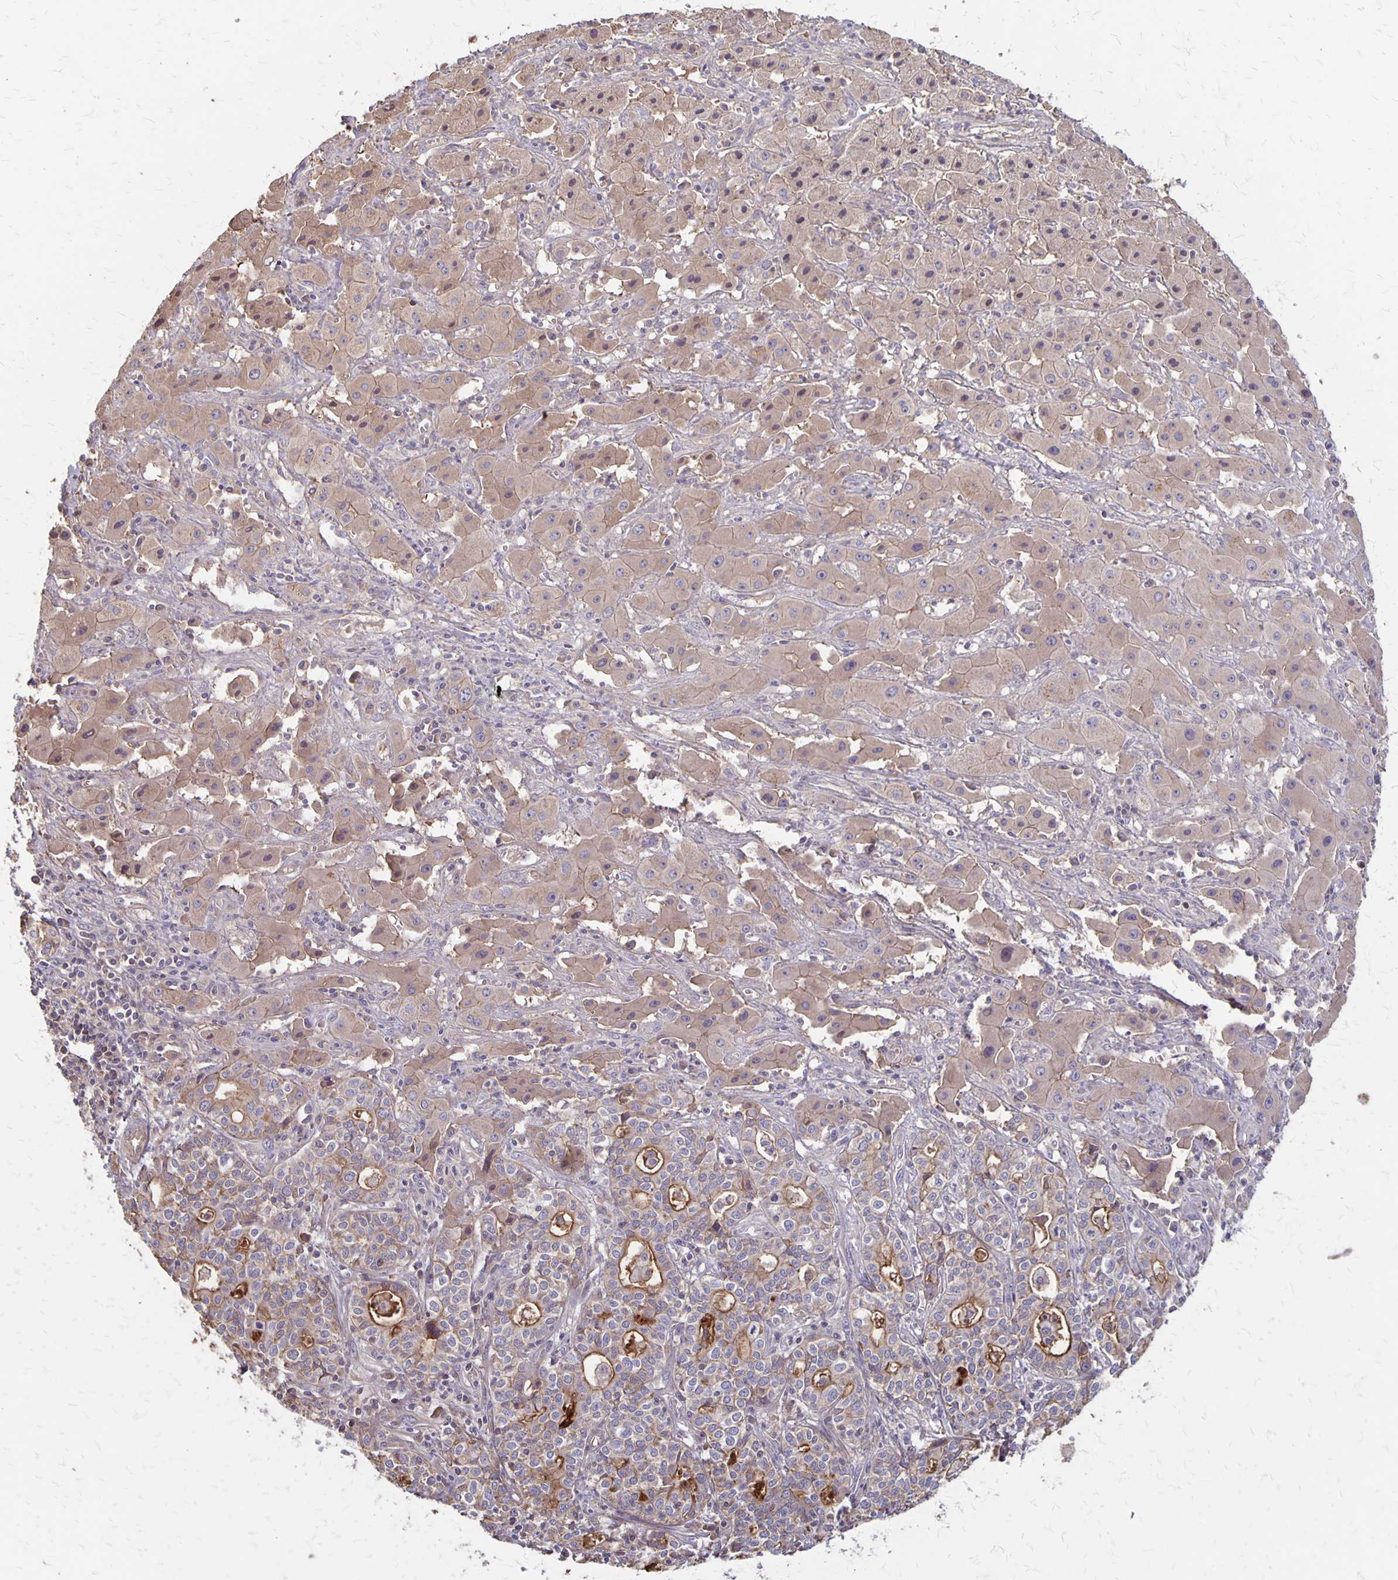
{"staining": {"intensity": "moderate", "quantity": "<25%", "location": "cytoplasmic/membranous"}, "tissue": "liver cancer", "cell_type": "Tumor cells", "image_type": "cancer", "snomed": [{"axis": "morphology", "description": "Cholangiocarcinoma"}, {"axis": "topography", "description": "Liver"}], "caption": "Brown immunohistochemical staining in human cholangiocarcinoma (liver) reveals moderate cytoplasmic/membranous staining in approximately <25% of tumor cells.", "gene": "PROM2", "patient": {"sex": "female", "age": 61}}